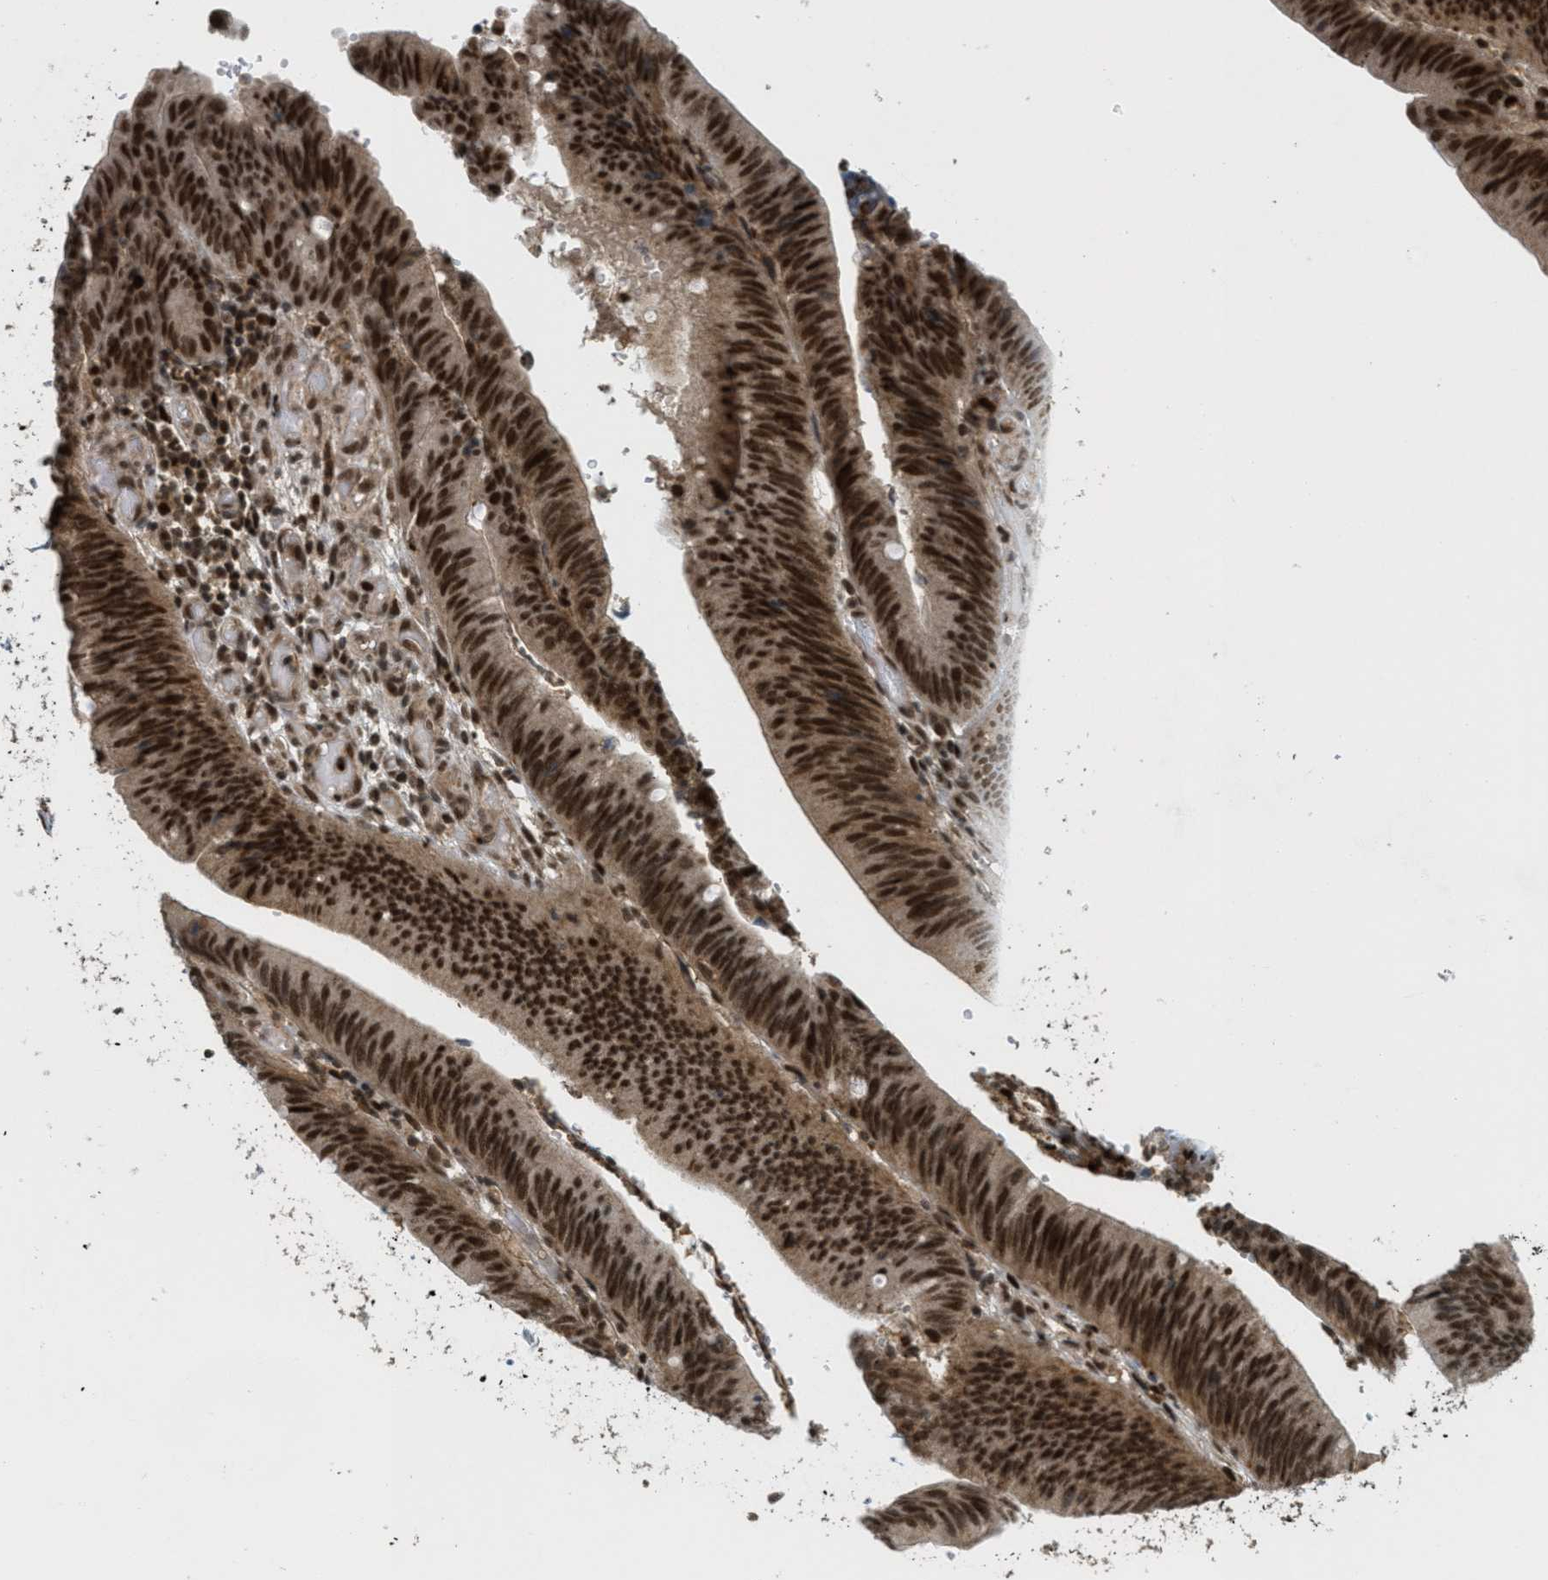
{"staining": {"intensity": "strong", "quantity": ">75%", "location": "cytoplasmic/membranous,nuclear"}, "tissue": "colorectal cancer", "cell_type": "Tumor cells", "image_type": "cancer", "snomed": [{"axis": "morphology", "description": "Normal tissue, NOS"}, {"axis": "morphology", "description": "Adenocarcinoma, NOS"}, {"axis": "topography", "description": "Rectum"}], "caption": "Brown immunohistochemical staining in colorectal adenocarcinoma exhibits strong cytoplasmic/membranous and nuclear expression in approximately >75% of tumor cells.", "gene": "TLK1", "patient": {"sex": "female", "age": 66}}